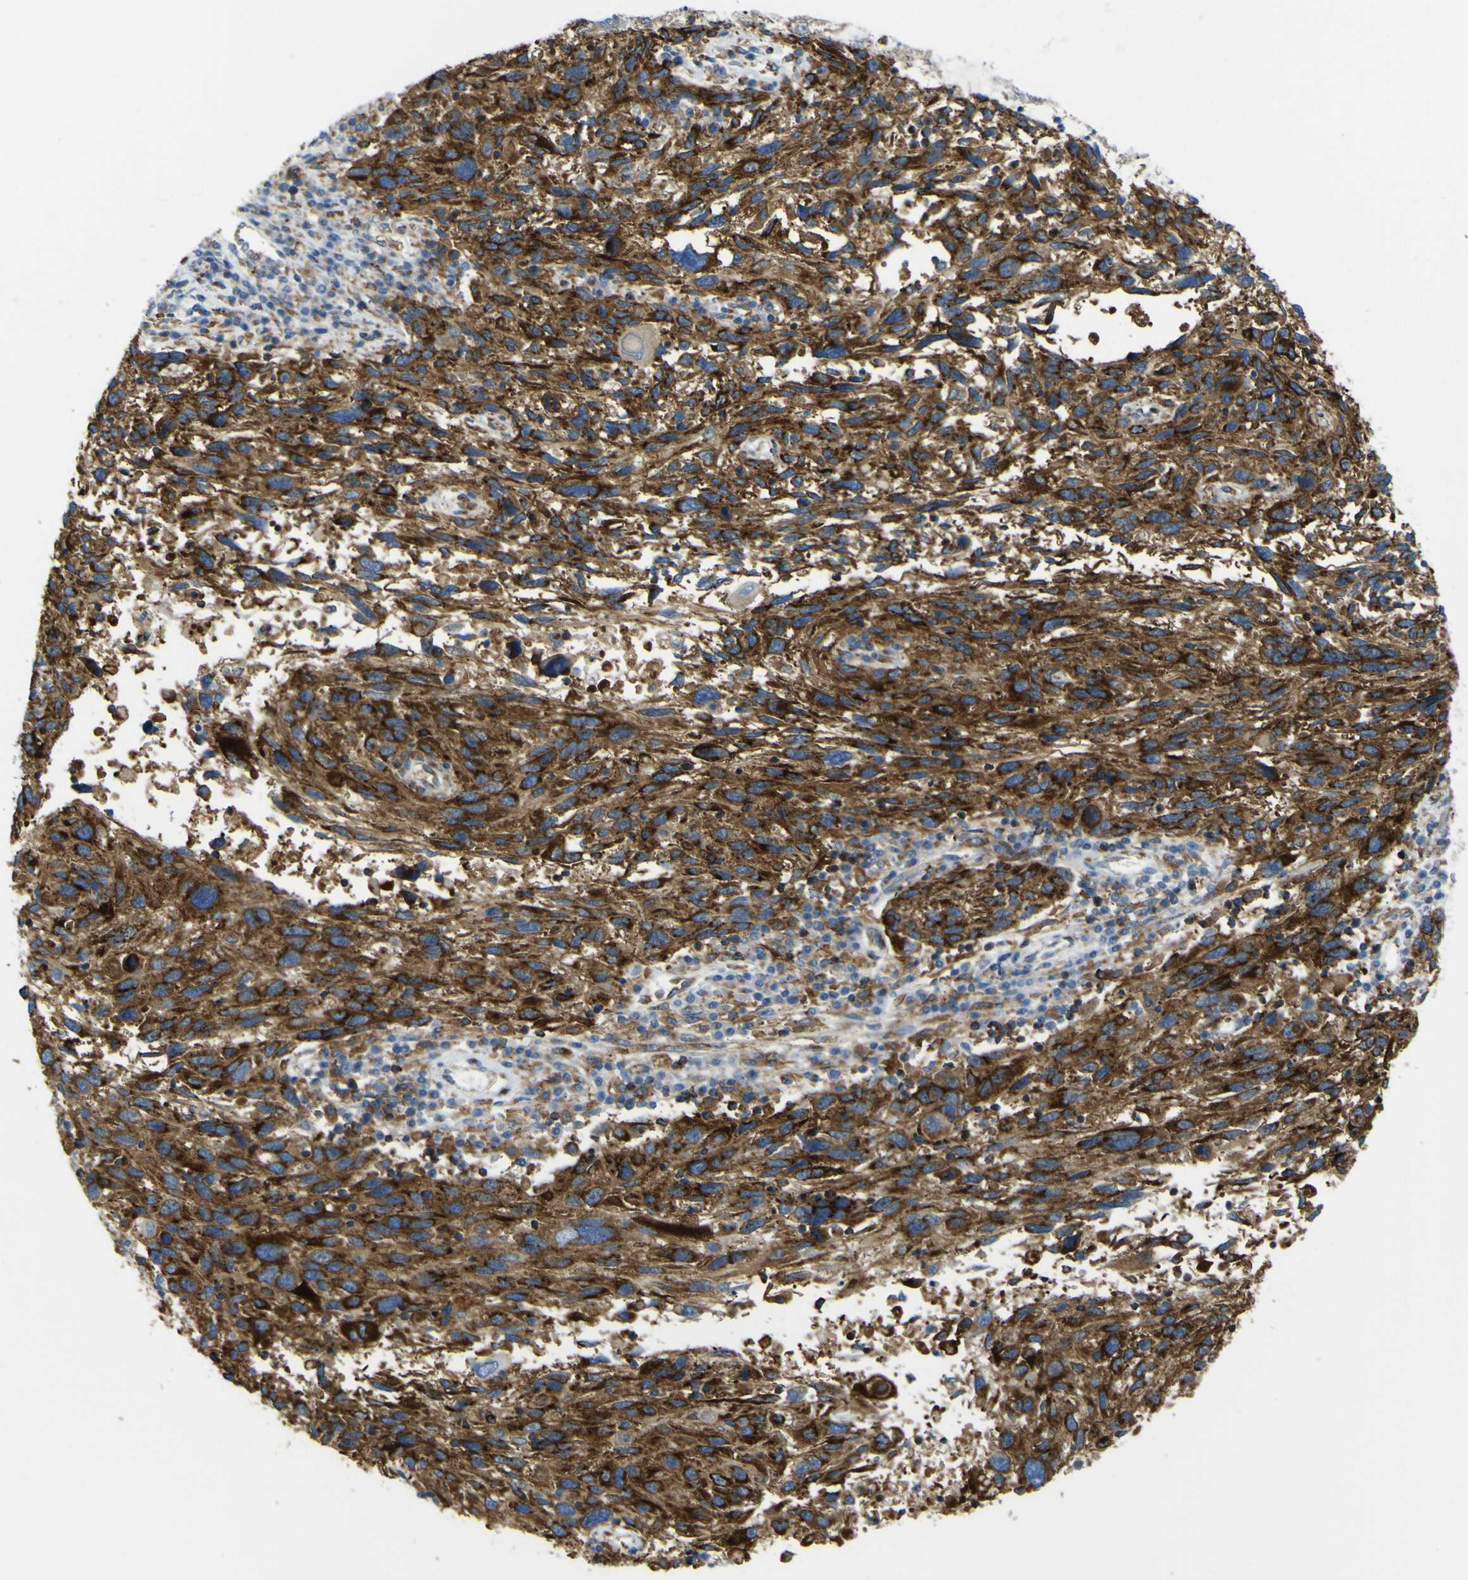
{"staining": {"intensity": "strong", "quantity": ">75%", "location": "cytoplasmic/membranous"}, "tissue": "melanoma", "cell_type": "Tumor cells", "image_type": "cancer", "snomed": [{"axis": "morphology", "description": "Malignant melanoma, NOS"}, {"axis": "topography", "description": "Skin"}], "caption": "Tumor cells display high levels of strong cytoplasmic/membranous staining in approximately >75% of cells in malignant melanoma.", "gene": "IGF2R", "patient": {"sex": "male", "age": 53}}